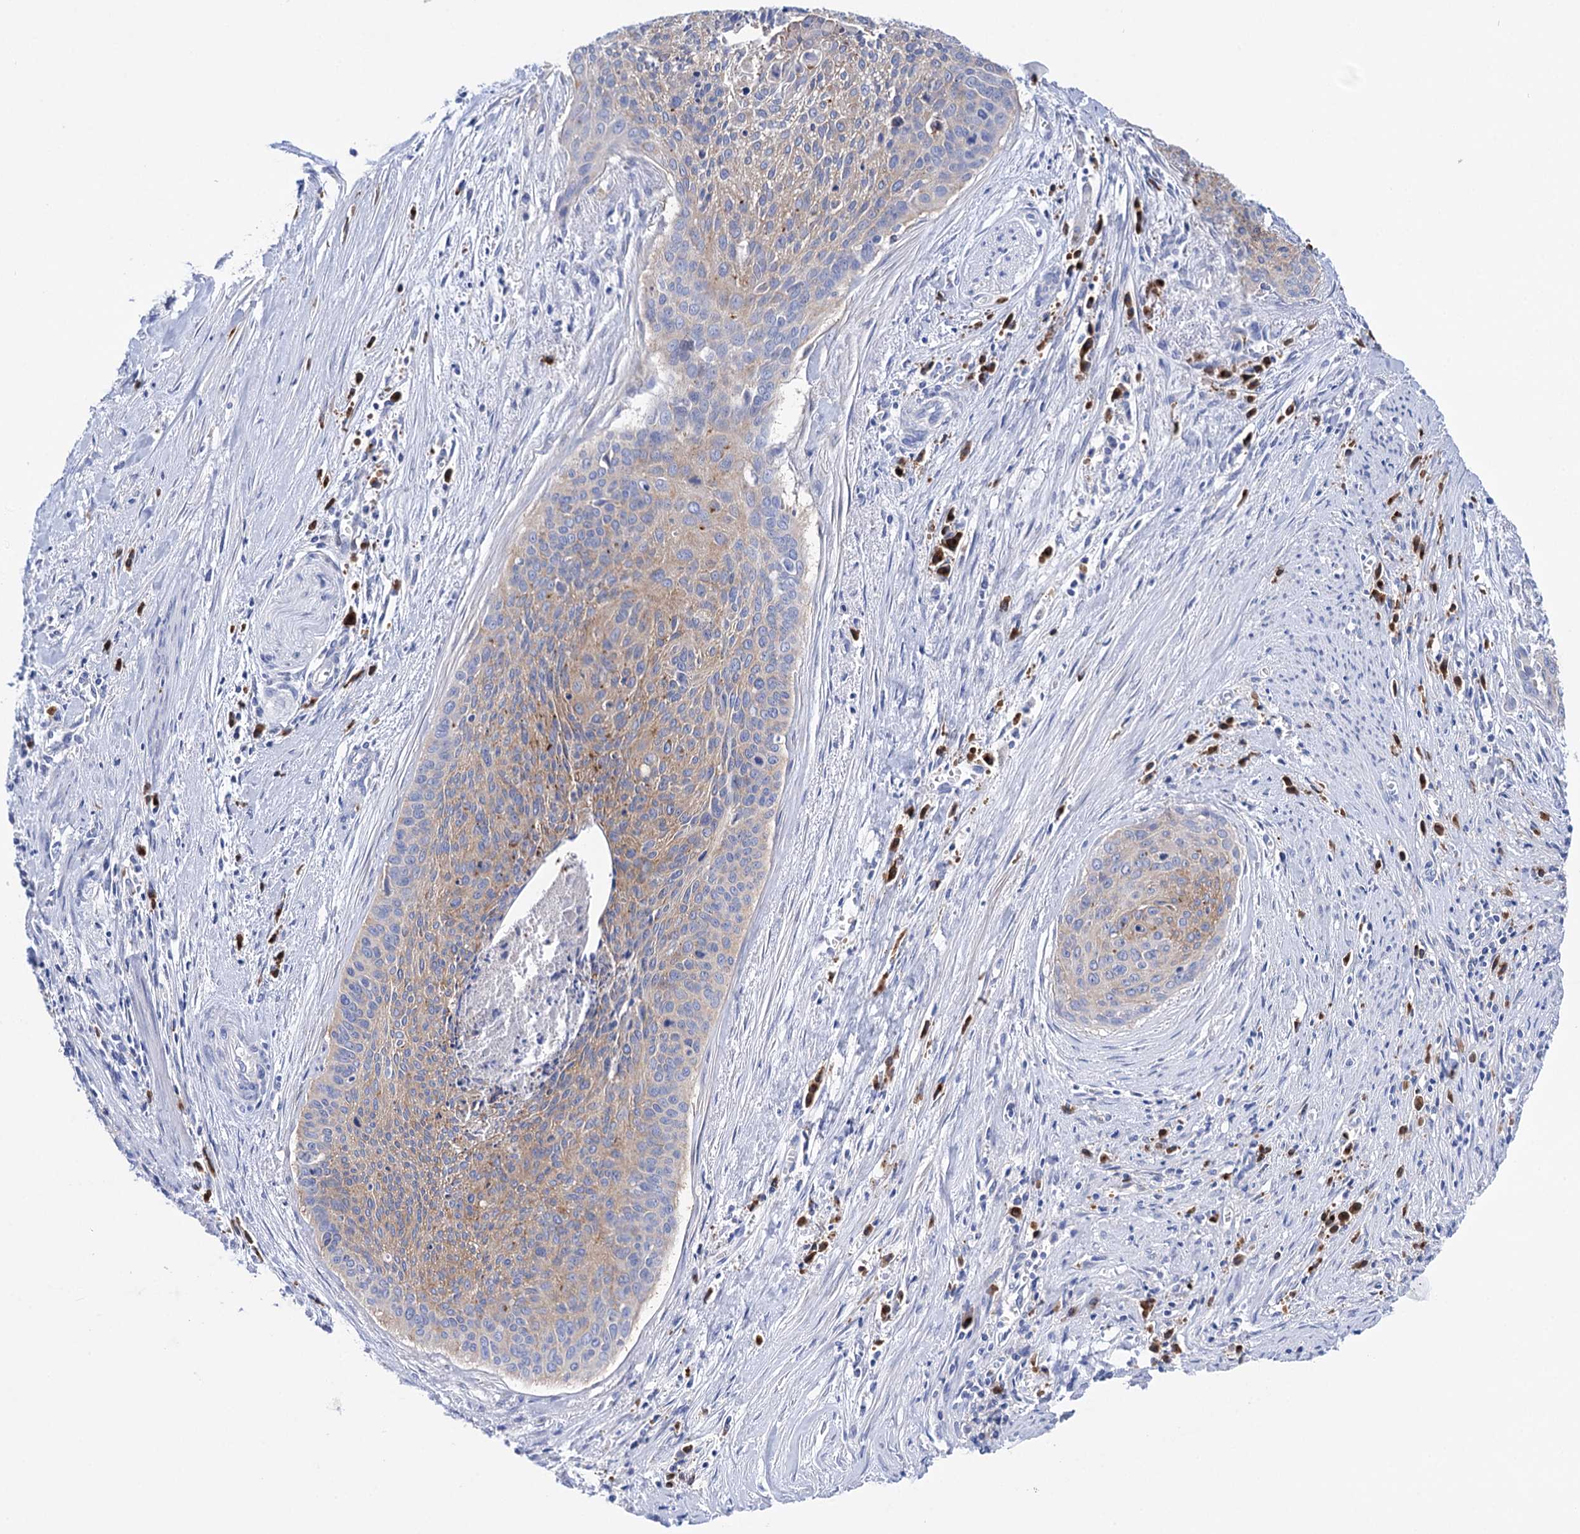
{"staining": {"intensity": "moderate", "quantity": "25%-75%", "location": "cytoplasmic/membranous"}, "tissue": "cervical cancer", "cell_type": "Tumor cells", "image_type": "cancer", "snomed": [{"axis": "morphology", "description": "Squamous cell carcinoma, NOS"}, {"axis": "topography", "description": "Cervix"}], "caption": "This photomicrograph demonstrates IHC staining of squamous cell carcinoma (cervical), with medium moderate cytoplasmic/membranous expression in about 25%-75% of tumor cells.", "gene": "BBS4", "patient": {"sex": "female", "age": 55}}